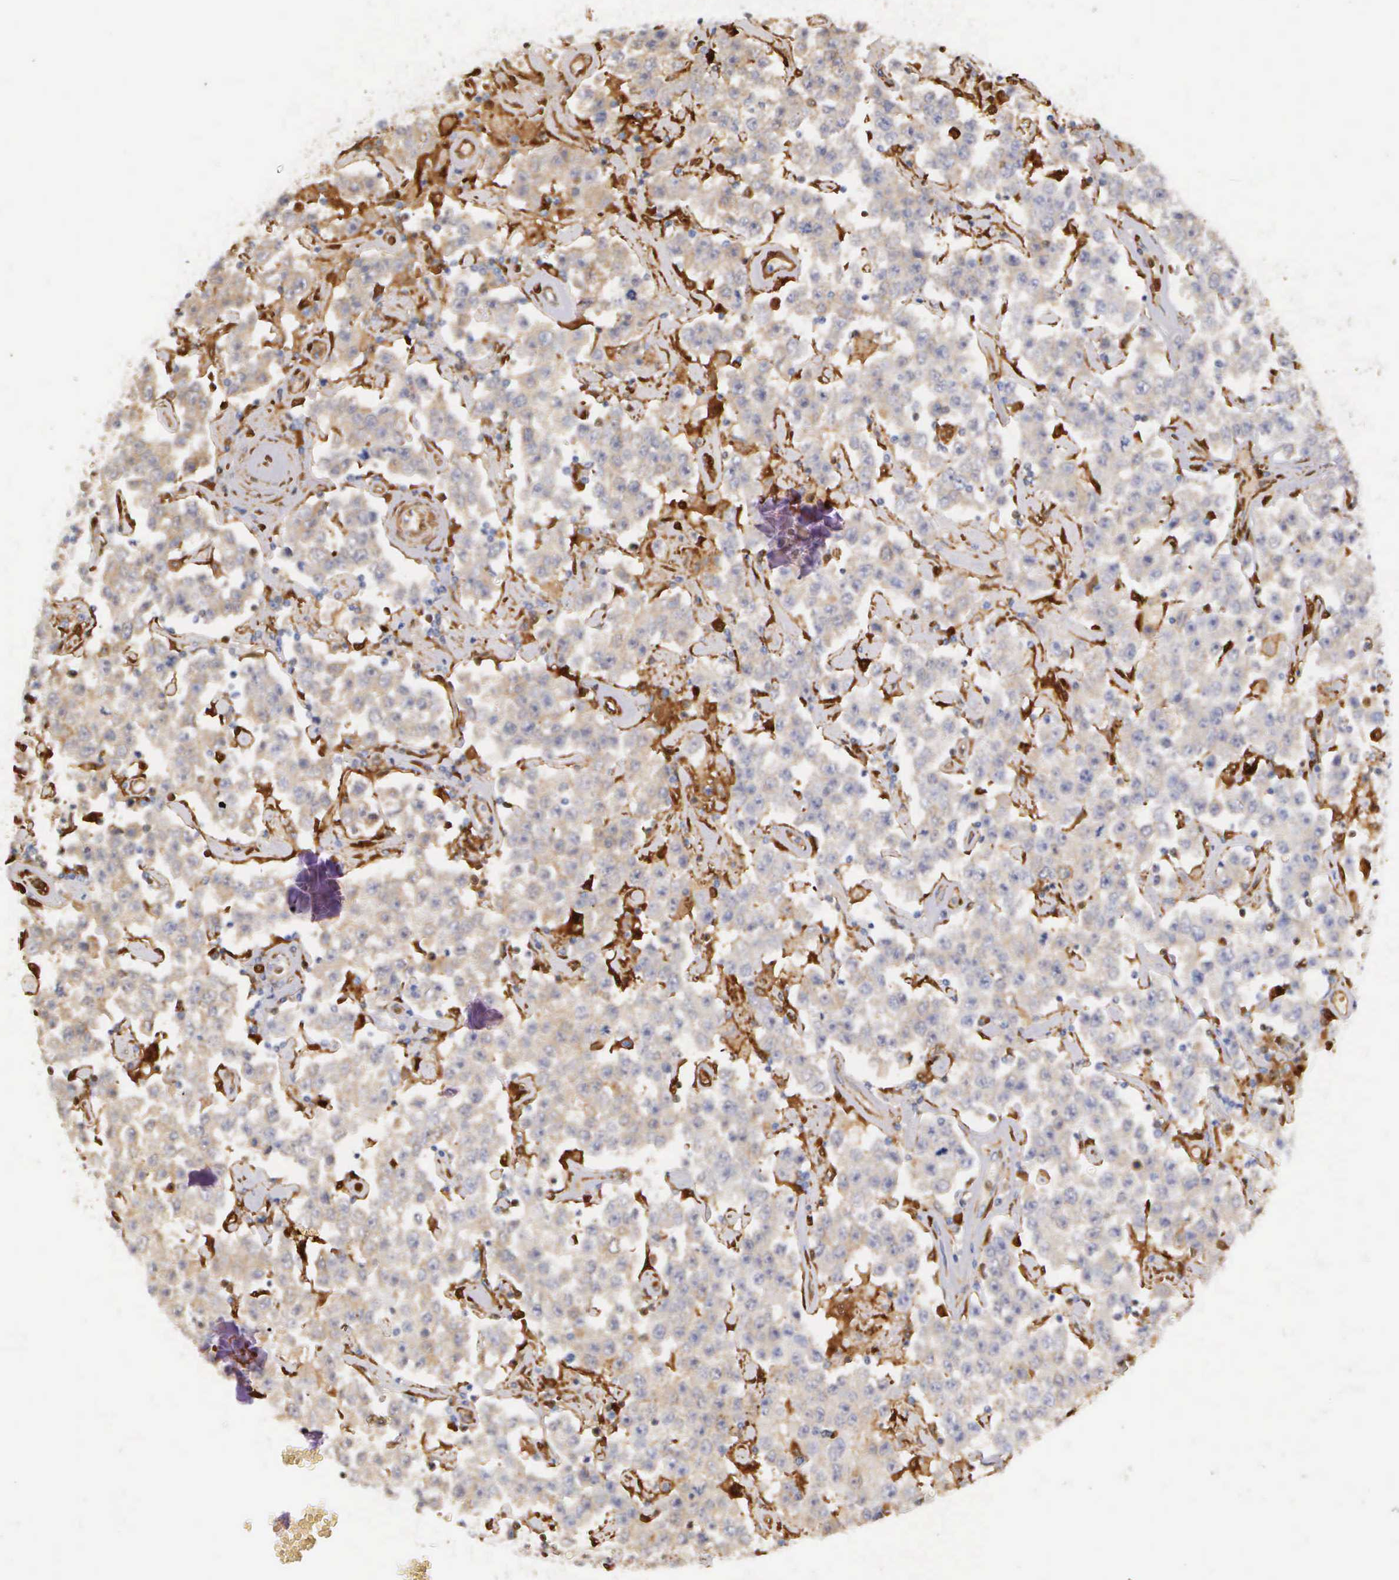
{"staining": {"intensity": "weak", "quantity": "<25%", "location": "cytoplasmic/membranous"}, "tissue": "testis cancer", "cell_type": "Tumor cells", "image_type": "cancer", "snomed": [{"axis": "morphology", "description": "Seminoma, NOS"}, {"axis": "topography", "description": "Testis"}], "caption": "DAB immunohistochemical staining of human testis cancer exhibits no significant expression in tumor cells.", "gene": "LGALS1", "patient": {"sex": "male", "age": 52}}